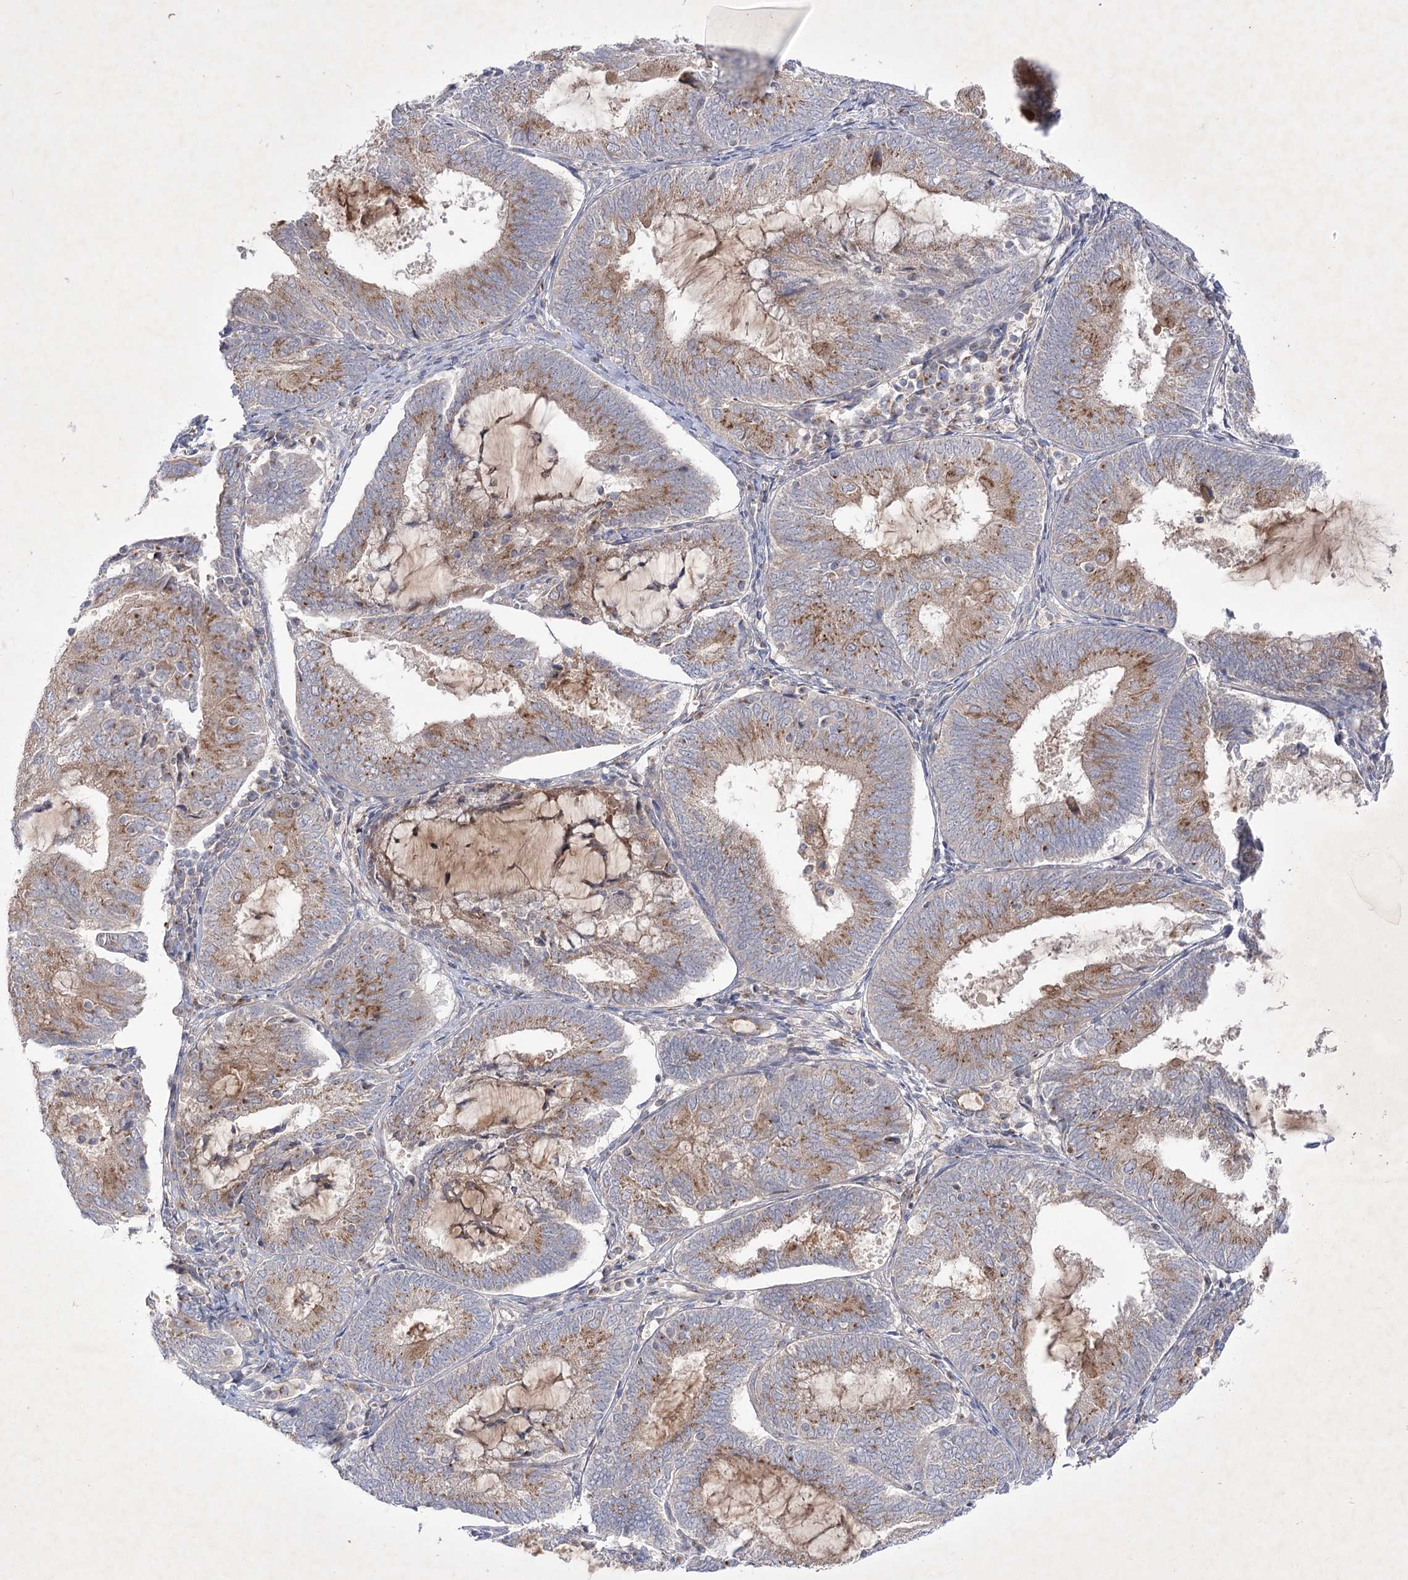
{"staining": {"intensity": "moderate", "quantity": ">75%", "location": "cytoplasmic/membranous"}, "tissue": "endometrial cancer", "cell_type": "Tumor cells", "image_type": "cancer", "snomed": [{"axis": "morphology", "description": "Adenocarcinoma, NOS"}, {"axis": "topography", "description": "Endometrium"}], "caption": "Adenocarcinoma (endometrial) stained for a protein shows moderate cytoplasmic/membranous positivity in tumor cells.", "gene": "GBF1", "patient": {"sex": "female", "age": 81}}